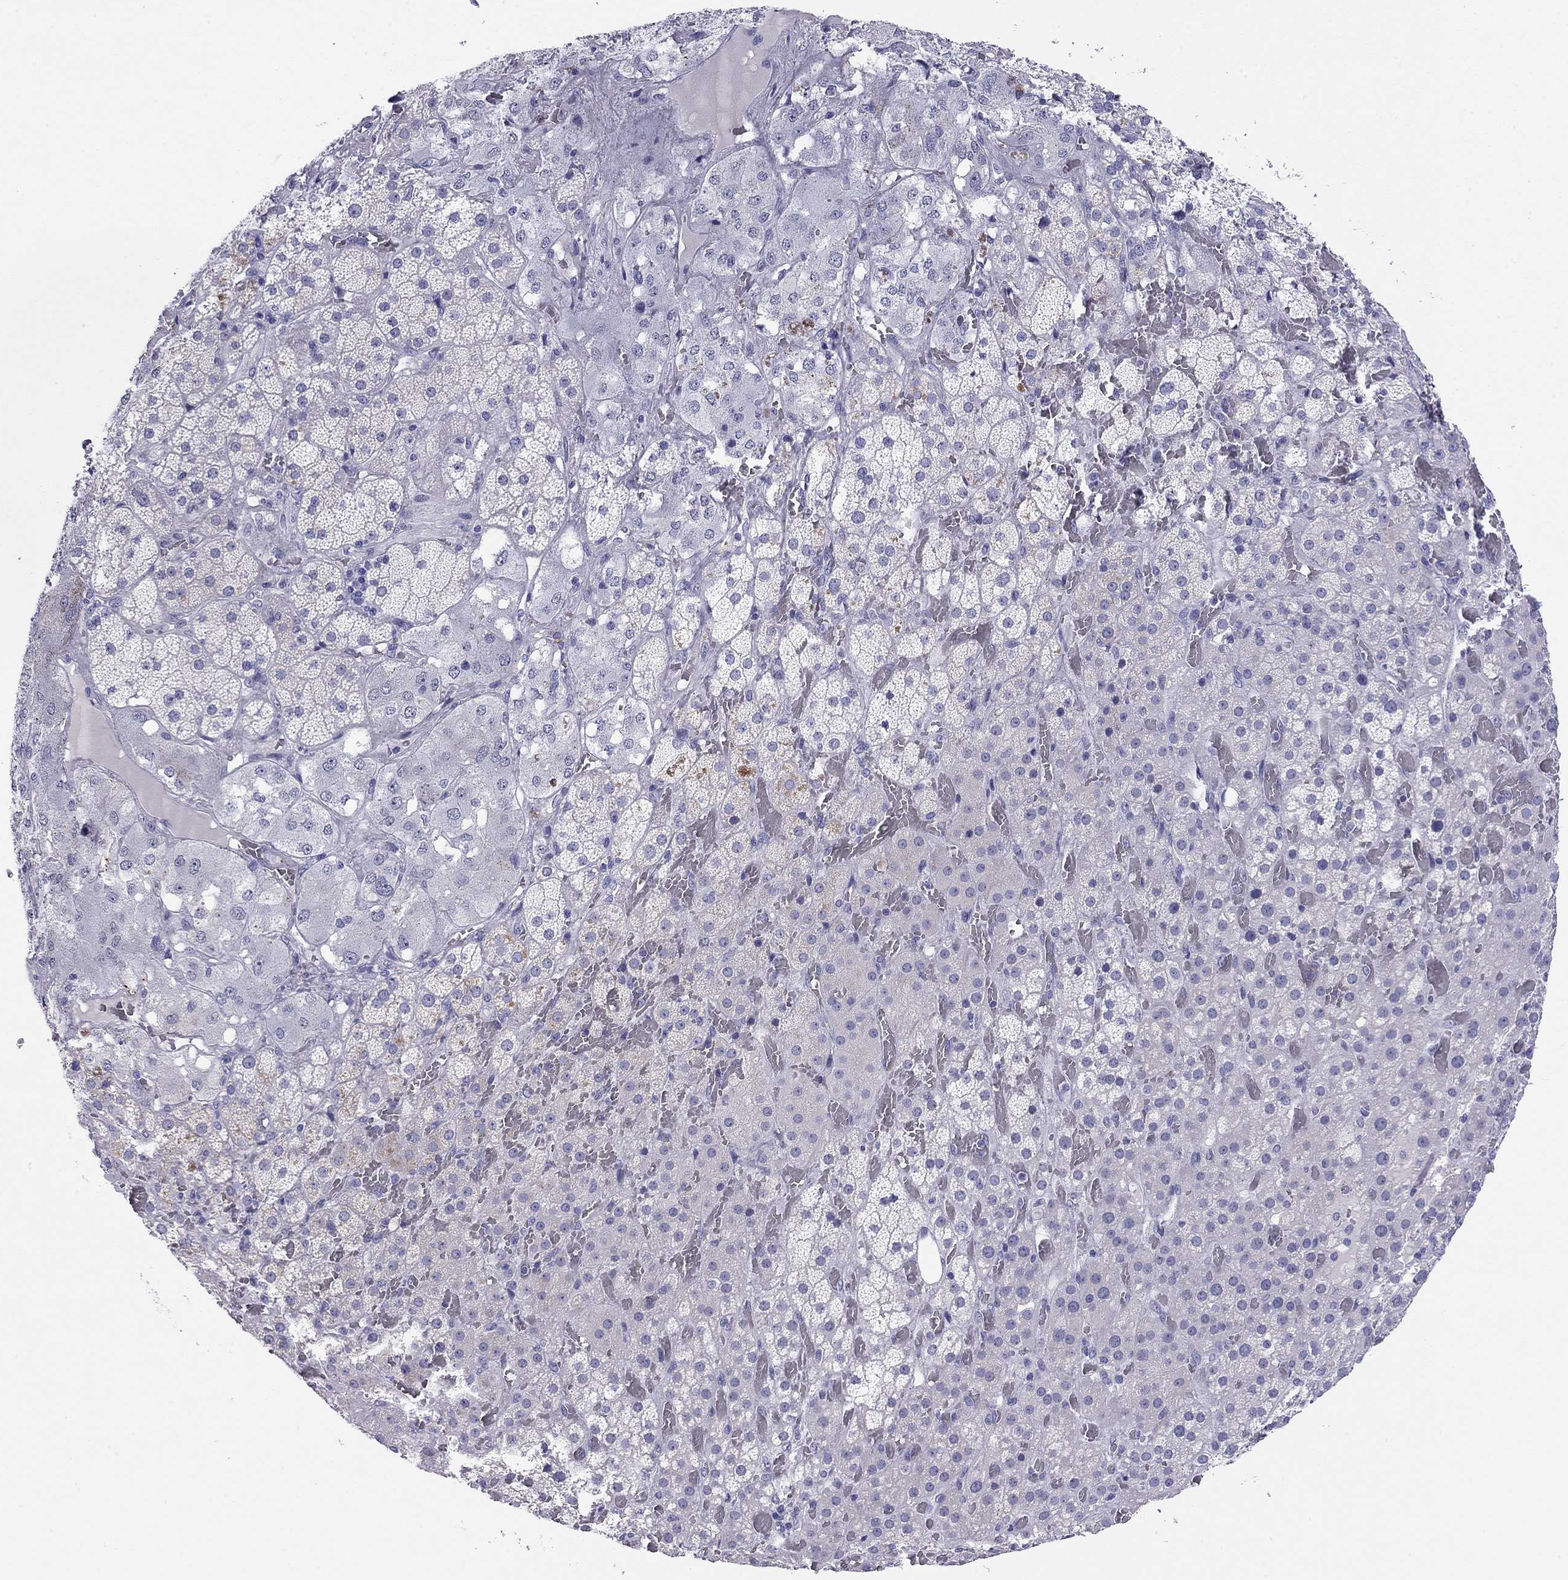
{"staining": {"intensity": "negative", "quantity": "none", "location": "none"}, "tissue": "adrenal gland", "cell_type": "Glandular cells", "image_type": "normal", "snomed": [{"axis": "morphology", "description": "Normal tissue, NOS"}, {"axis": "topography", "description": "Adrenal gland"}], "caption": "Micrograph shows no significant protein staining in glandular cells of unremarkable adrenal gland.", "gene": "ODF4", "patient": {"sex": "male", "age": 57}}